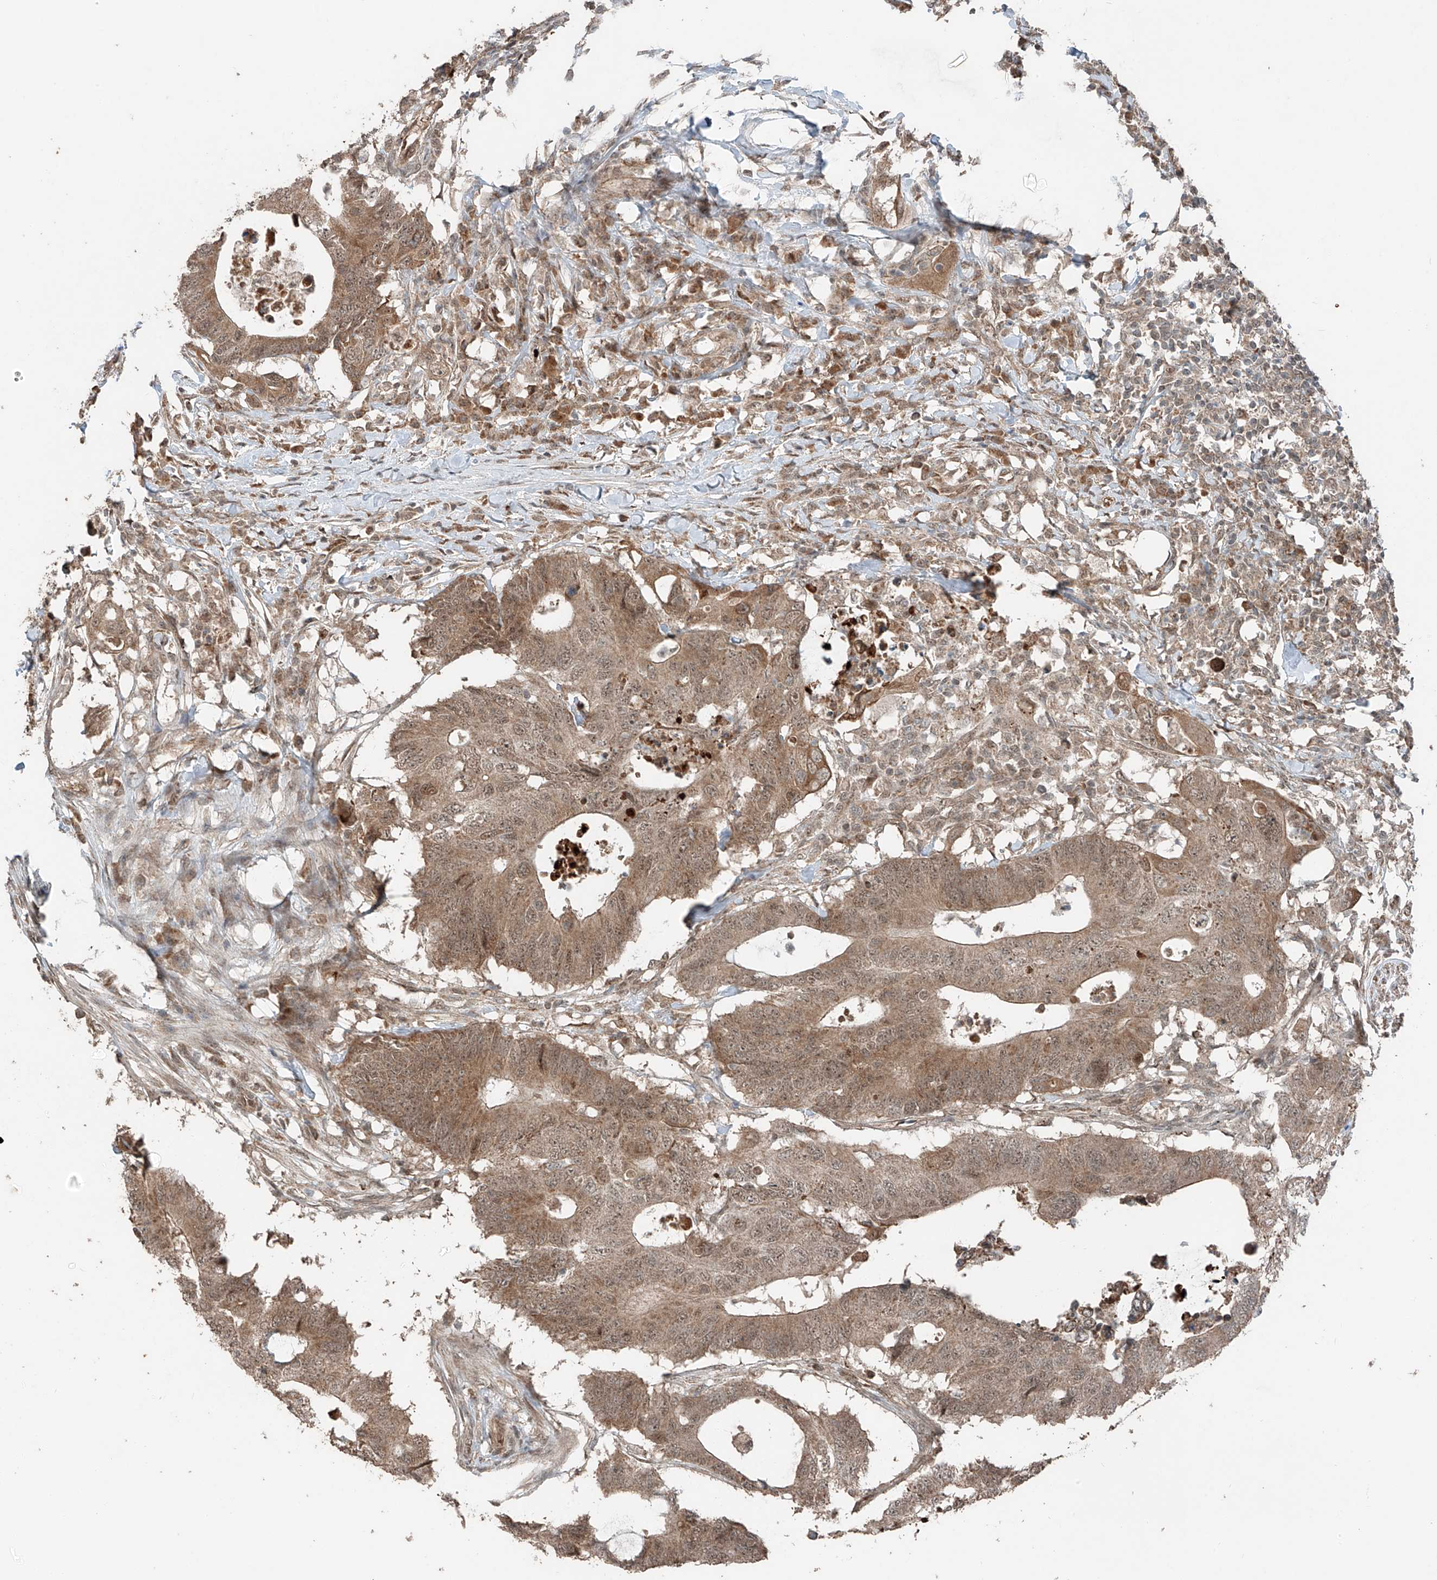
{"staining": {"intensity": "moderate", "quantity": ">75%", "location": "cytoplasmic/membranous,nuclear"}, "tissue": "colorectal cancer", "cell_type": "Tumor cells", "image_type": "cancer", "snomed": [{"axis": "morphology", "description": "Adenocarcinoma, NOS"}, {"axis": "topography", "description": "Colon"}], "caption": "Colorectal cancer stained with a protein marker exhibits moderate staining in tumor cells.", "gene": "ZNF620", "patient": {"sex": "male", "age": 71}}